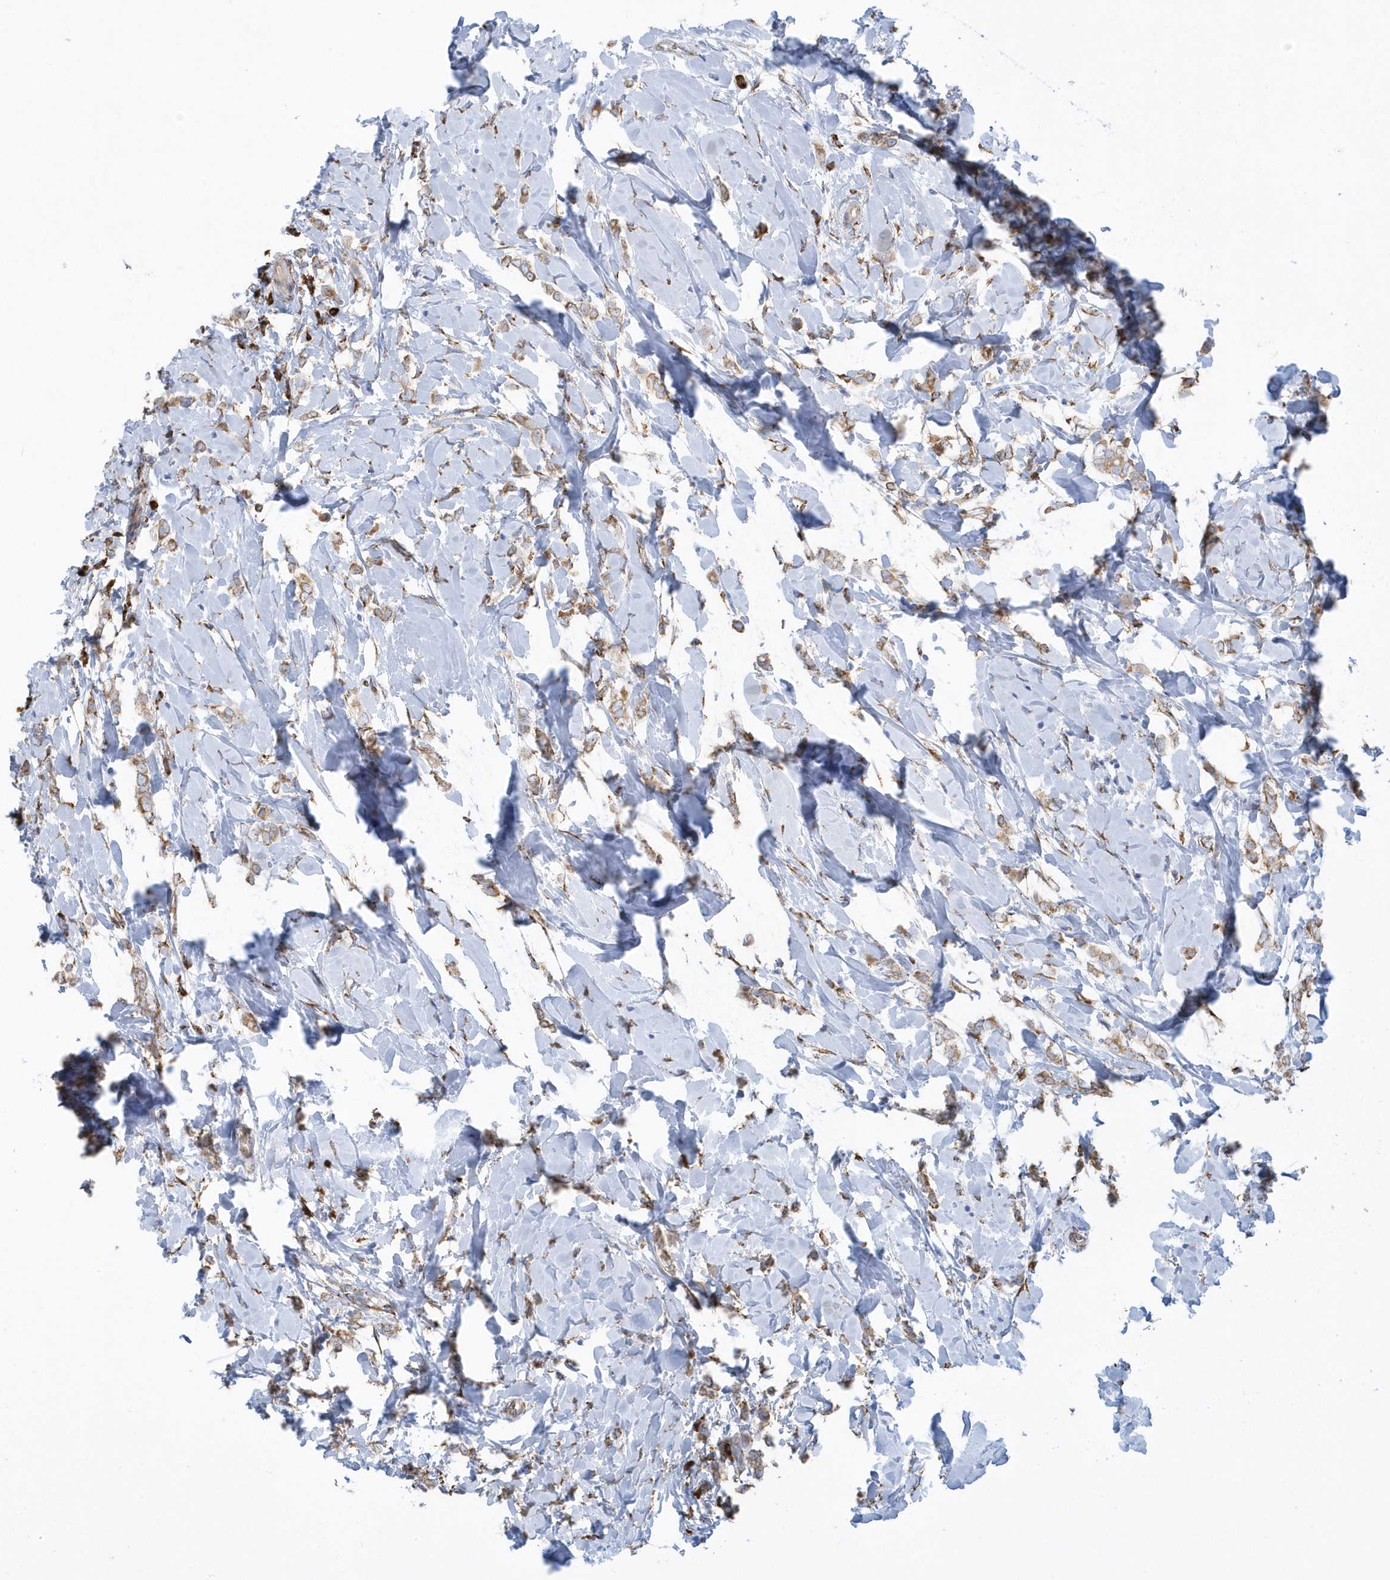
{"staining": {"intensity": "moderate", "quantity": ">75%", "location": "cytoplasmic/membranous"}, "tissue": "breast cancer", "cell_type": "Tumor cells", "image_type": "cancer", "snomed": [{"axis": "morphology", "description": "Normal tissue, NOS"}, {"axis": "morphology", "description": "Lobular carcinoma"}, {"axis": "topography", "description": "Breast"}], "caption": "Immunohistochemistry (IHC) staining of breast cancer, which displays medium levels of moderate cytoplasmic/membranous staining in about >75% of tumor cells indicating moderate cytoplasmic/membranous protein staining. The staining was performed using DAB (brown) for protein detection and nuclei were counterstained in hematoxylin (blue).", "gene": "DCAF1", "patient": {"sex": "female", "age": 47}}